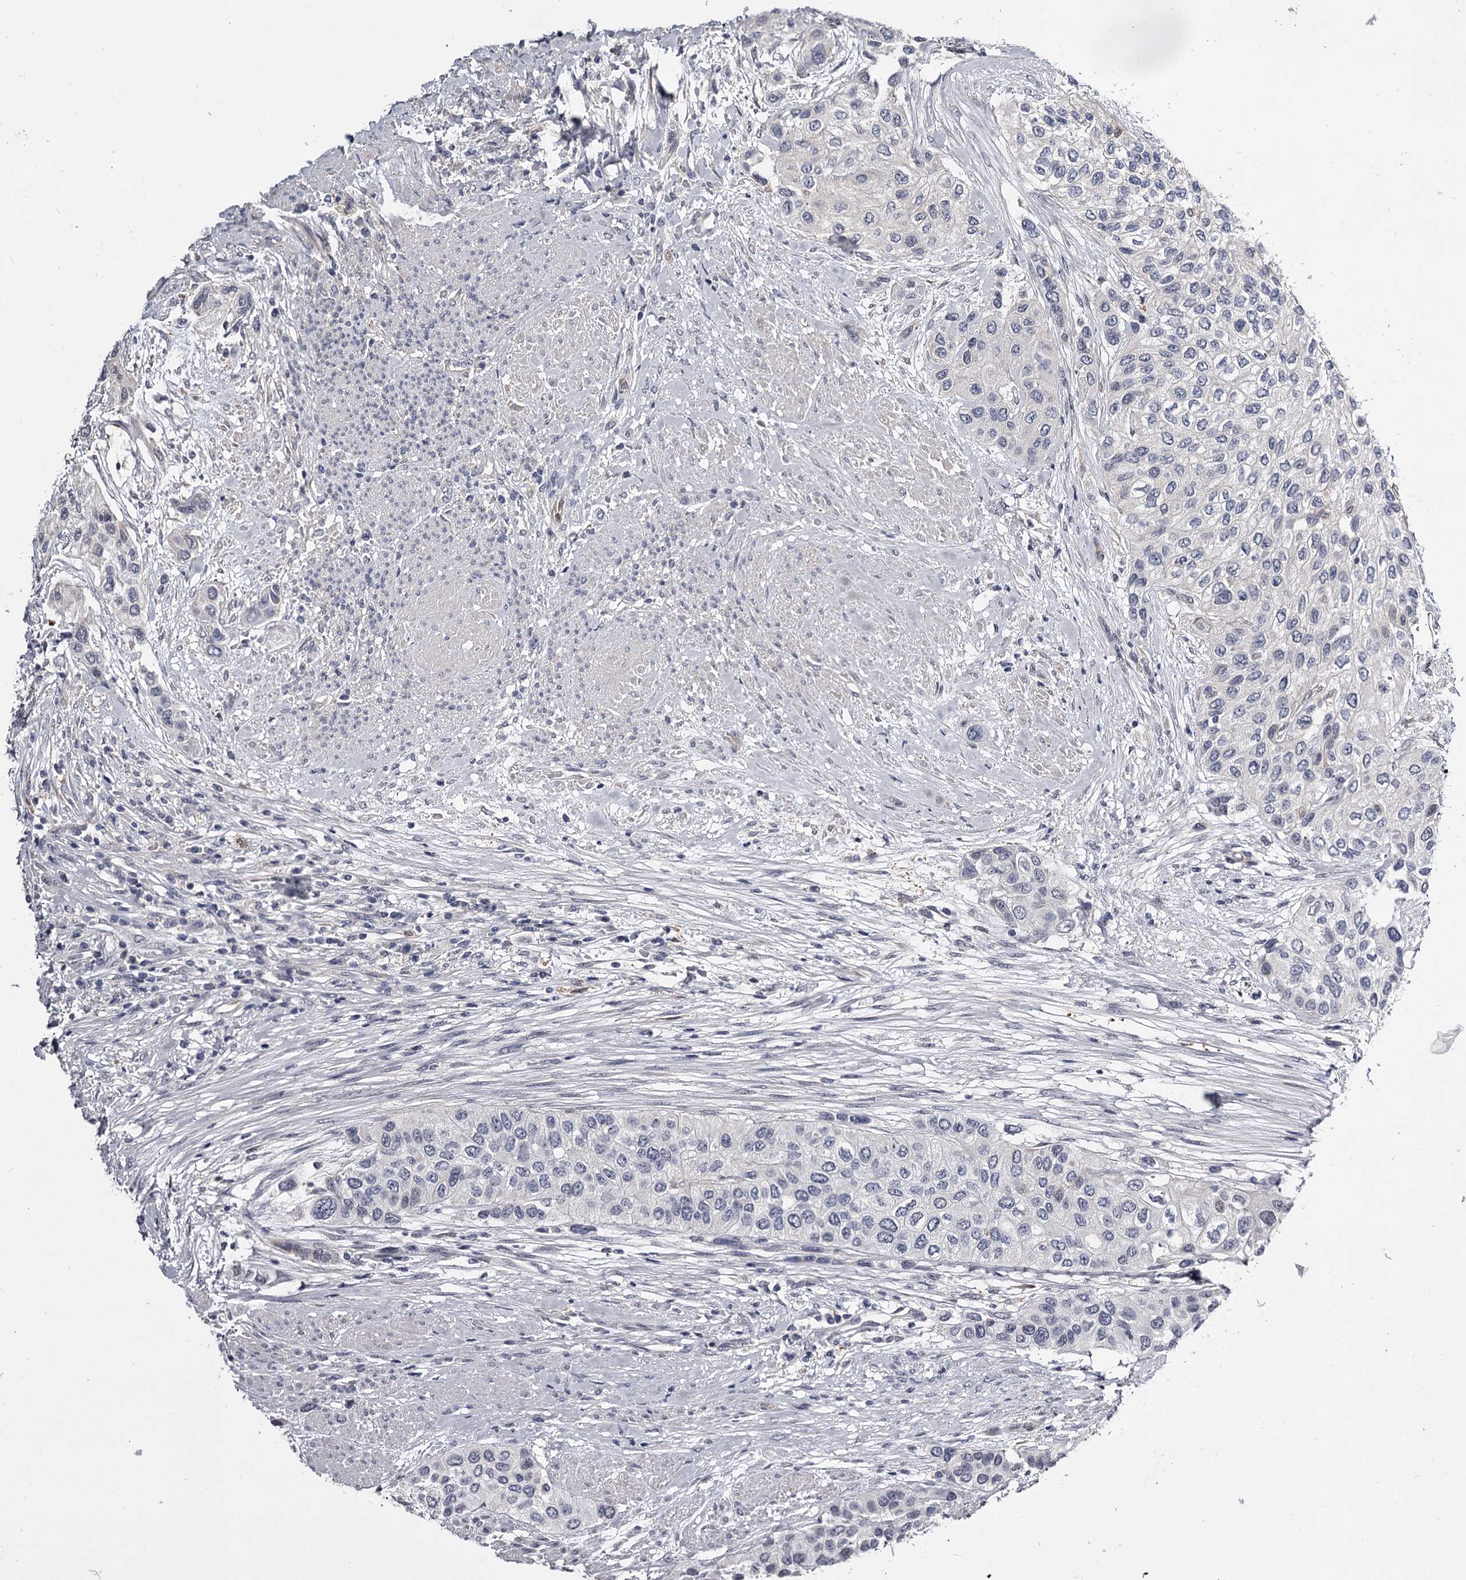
{"staining": {"intensity": "negative", "quantity": "none", "location": "none"}, "tissue": "urothelial cancer", "cell_type": "Tumor cells", "image_type": "cancer", "snomed": [{"axis": "morphology", "description": "Normal tissue, NOS"}, {"axis": "morphology", "description": "Urothelial carcinoma, High grade"}, {"axis": "topography", "description": "Vascular tissue"}, {"axis": "topography", "description": "Urinary bladder"}], "caption": "Urothelial cancer was stained to show a protein in brown. There is no significant expression in tumor cells. The staining was performed using DAB (3,3'-diaminobenzidine) to visualize the protein expression in brown, while the nuclei were stained in blue with hematoxylin (Magnification: 20x).", "gene": "GSTO1", "patient": {"sex": "female", "age": 56}}